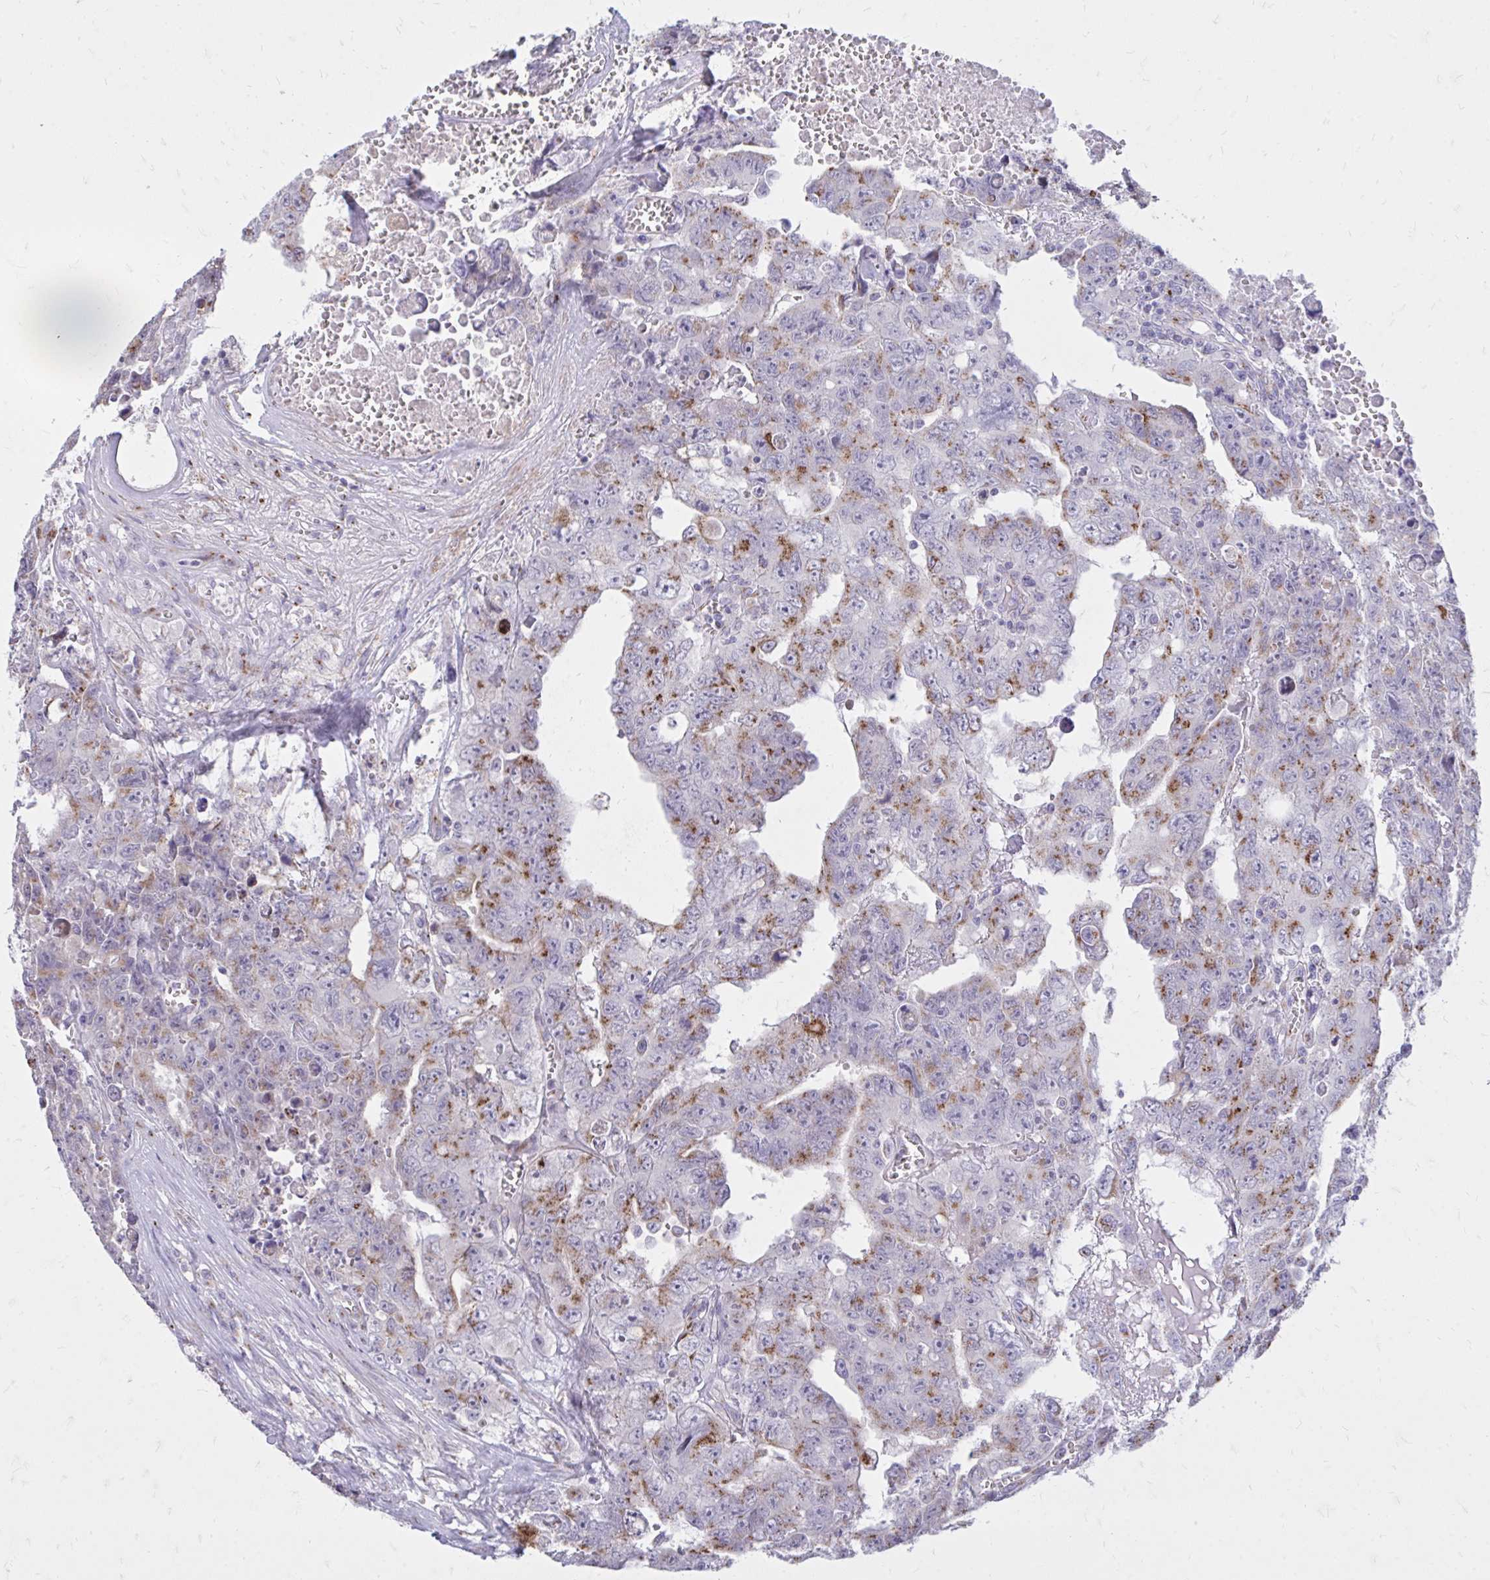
{"staining": {"intensity": "moderate", "quantity": "25%-75%", "location": "cytoplasmic/membranous"}, "tissue": "testis cancer", "cell_type": "Tumor cells", "image_type": "cancer", "snomed": [{"axis": "morphology", "description": "Carcinoma, Embryonal, NOS"}, {"axis": "topography", "description": "Testis"}], "caption": "Protein analysis of testis embryonal carcinoma tissue exhibits moderate cytoplasmic/membranous expression in approximately 25%-75% of tumor cells.", "gene": "RAB6B", "patient": {"sex": "male", "age": 24}}